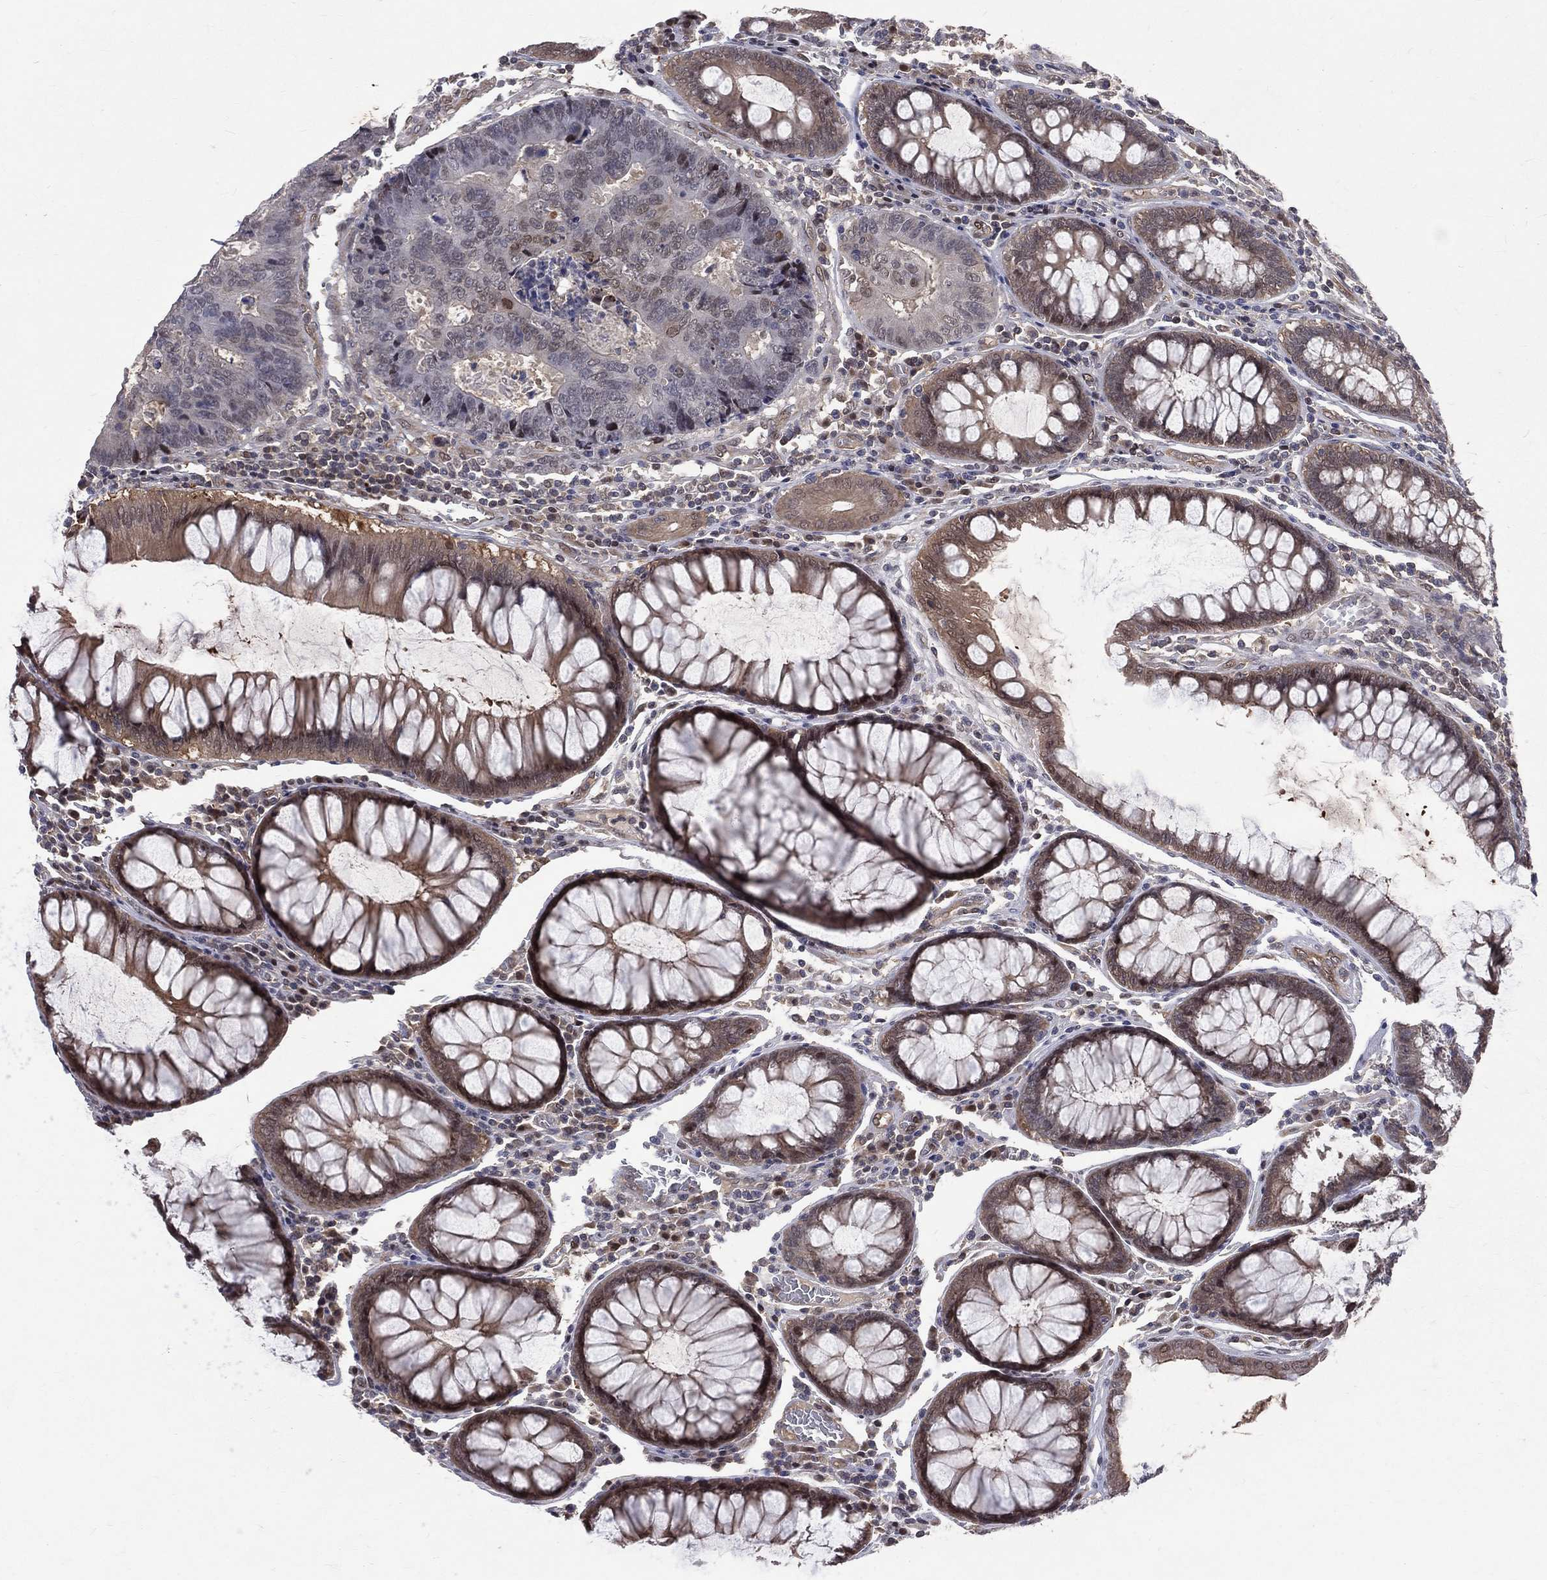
{"staining": {"intensity": "weak", "quantity": "25%-75%", "location": "cytoplasmic/membranous,nuclear"}, "tissue": "colorectal cancer", "cell_type": "Tumor cells", "image_type": "cancer", "snomed": [{"axis": "morphology", "description": "Adenocarcinoma, NOS"}, {"axis": "topography", "description": "Colon"}], "caption": "DAB (3,3'-diaminobenzidine) immunohistochemical staining of adenocarcinoma (colorectal) demonstrates weak cytoplasmic/membranous and nuclear protein expression in about 25%-75% of tumor cells. The staining is performed using DAB (3,3'-diaminobenzidine) brown chromogen to label protein expression. The nuclei are counter-stained blue using hematoxylin.", "gene": "GMPR2", "patient": {"sex": "female", "age": 48}}